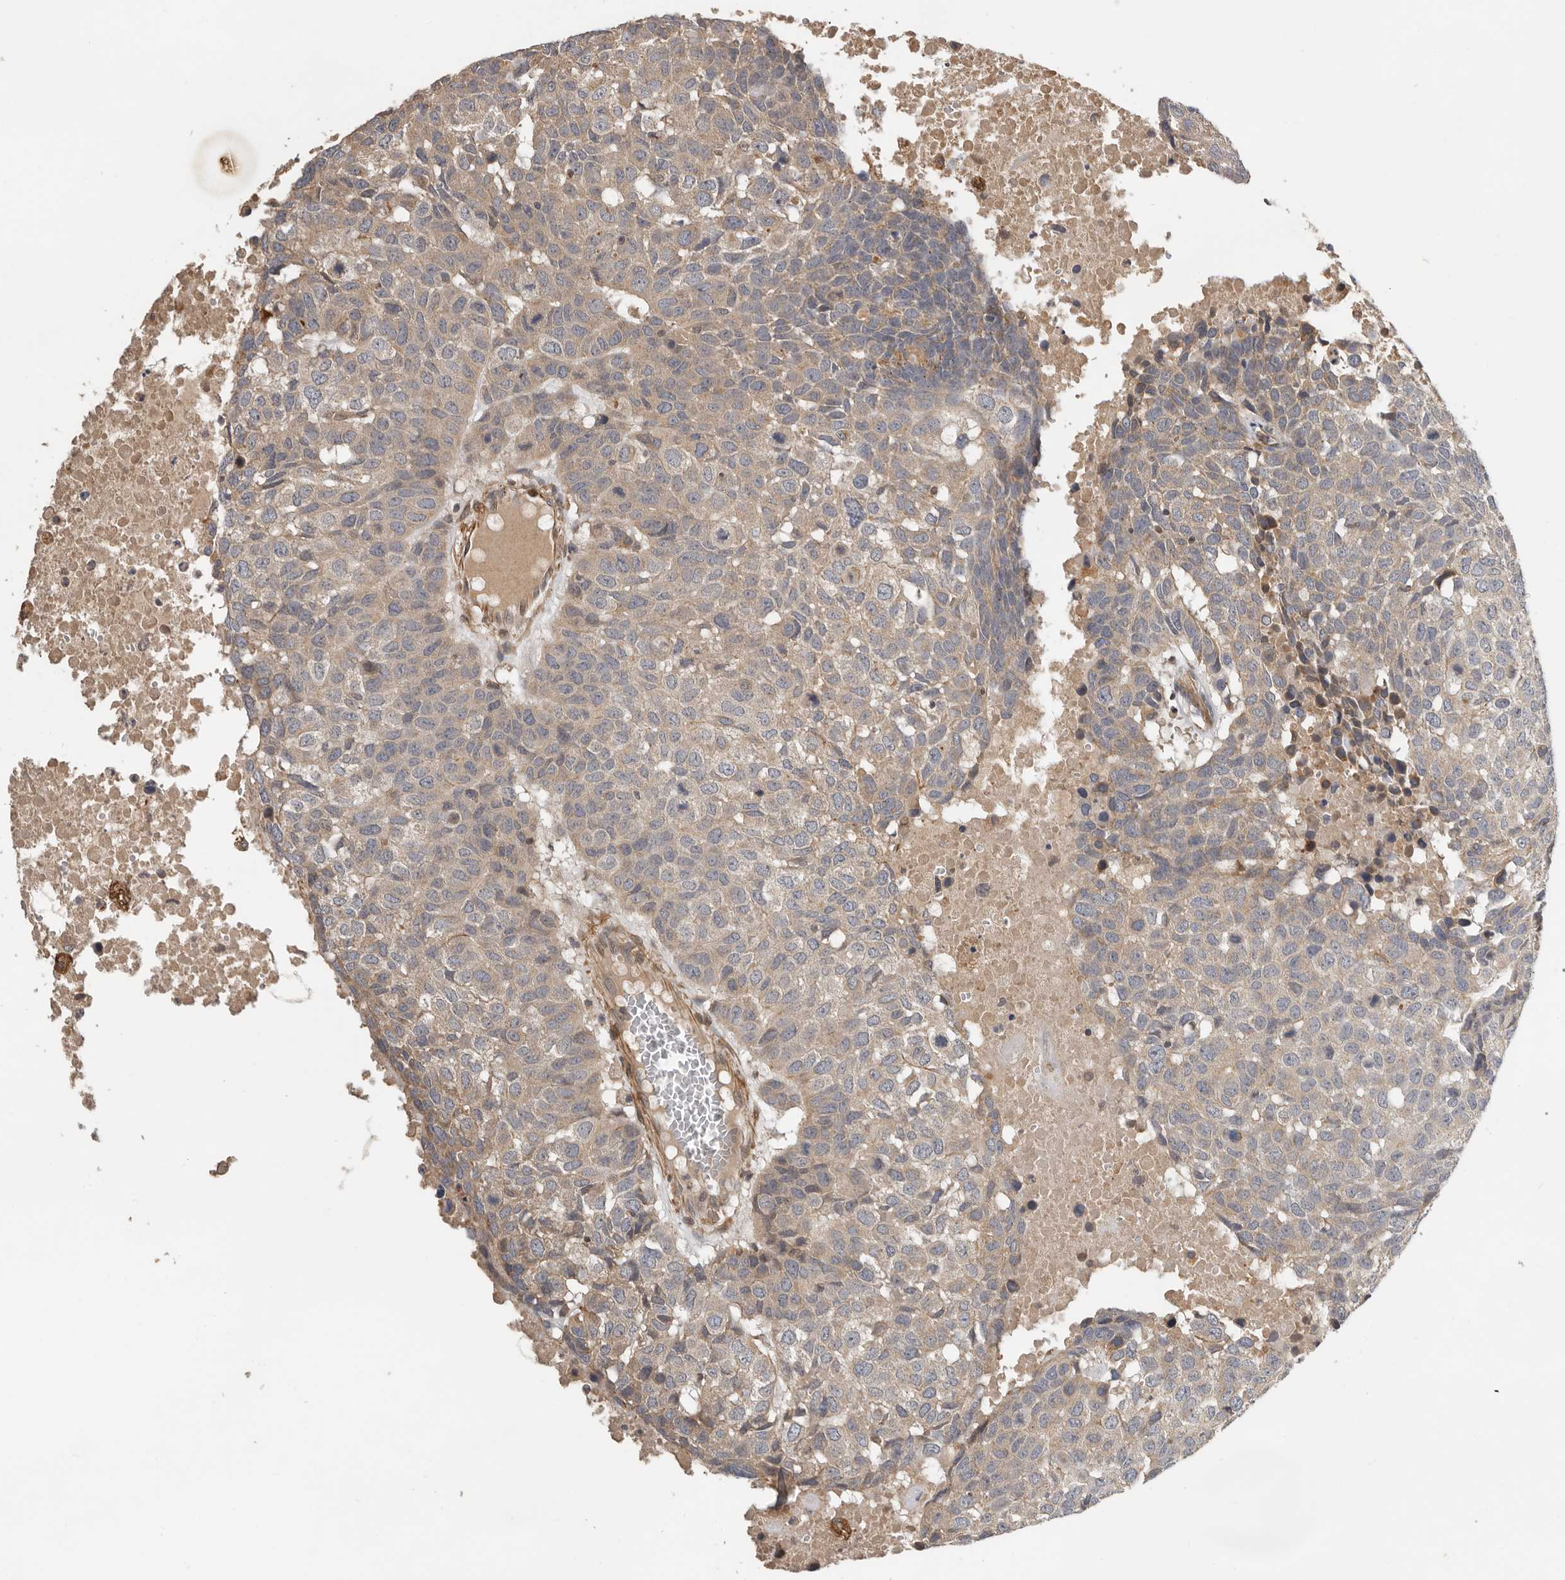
{"staining": {"intensity": "weak", "quantity": "25%-75%", "location": "cytoplasmic/membranous"}, "tissue": "head and neck cancer", "cell_type": "Tumor cells", "image_type": "cancer", "snomed": [{"axis": "morphology", "description": "Squamous cell carcinoma, NOS"}, {"axis": "topography", "description": "Head-Neck"}], "caption": "Immunohistochemical staining of human head and neck cancer reveals low levels of weak cytoplasmic/membranous staining in approximately 25%-75% of tumor cells.", "gene": "RNF157", "patient": {"sex": "male", "age": 66}}